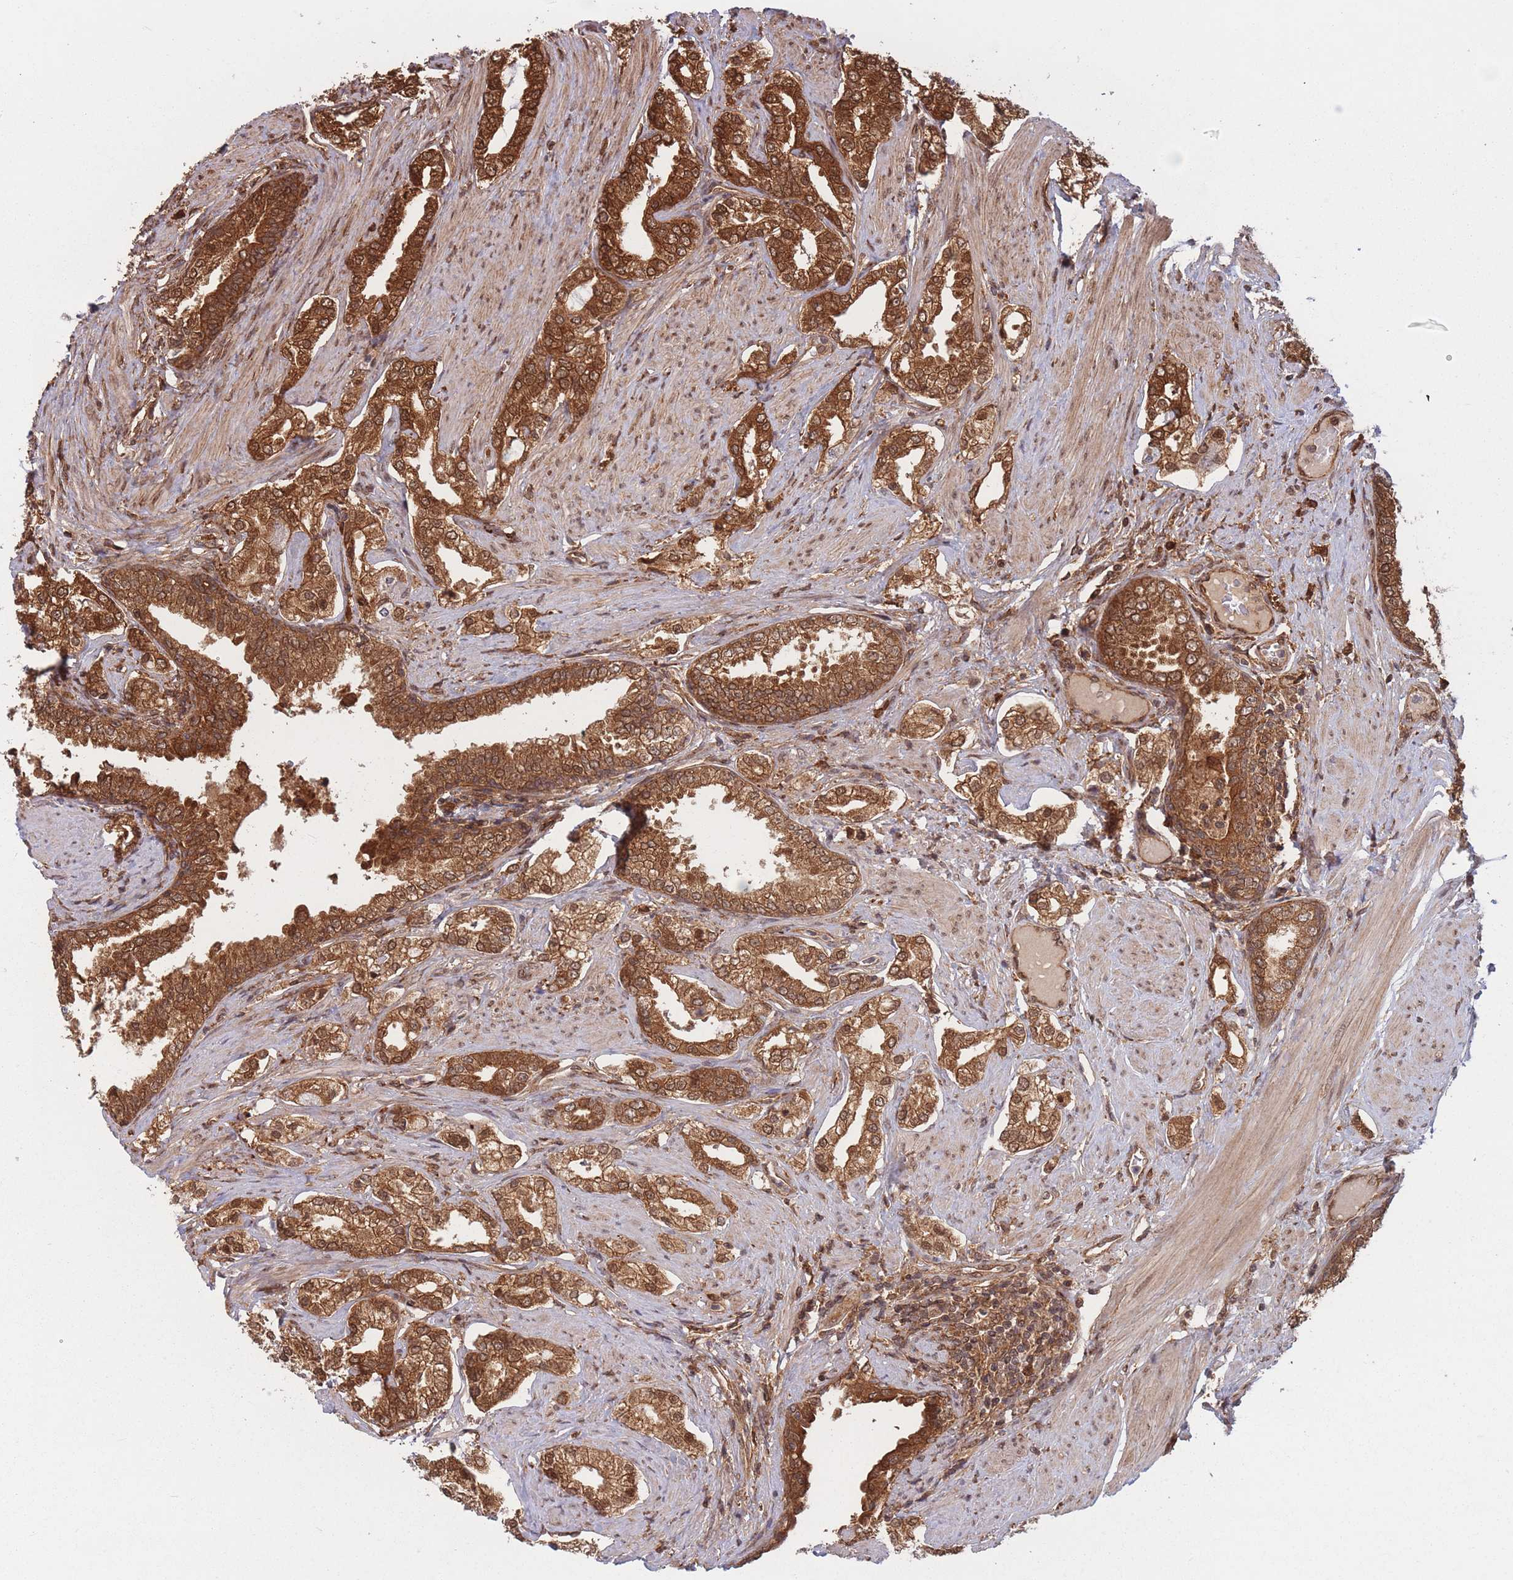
{"staining": {"intensity": "strong", "quantity": ">75%", "location": "cytoplasmic/membranous,nuclear"}, "tissue": "prostate cancer", "cell_type": "Tumor cells", "image_type": "cancer", "snomed": [{"axis": "morphology", "description": "Adenocarcinoma, High grade"}, {"axis": "topography", "description": "Prostate"}], "caption": "A brown stain labels strong cytoplasmic/membranous and nuclear staining of a protein in prostate cancer tumor cells. The staining was performed using DAB (3,3'-diaminobenzidine), with brown indicating positive protein expression. Nuclei are stained blue with hematoxylin.", "gene": "PODXL2", "patient": {"sex": "male", "age": 71}}